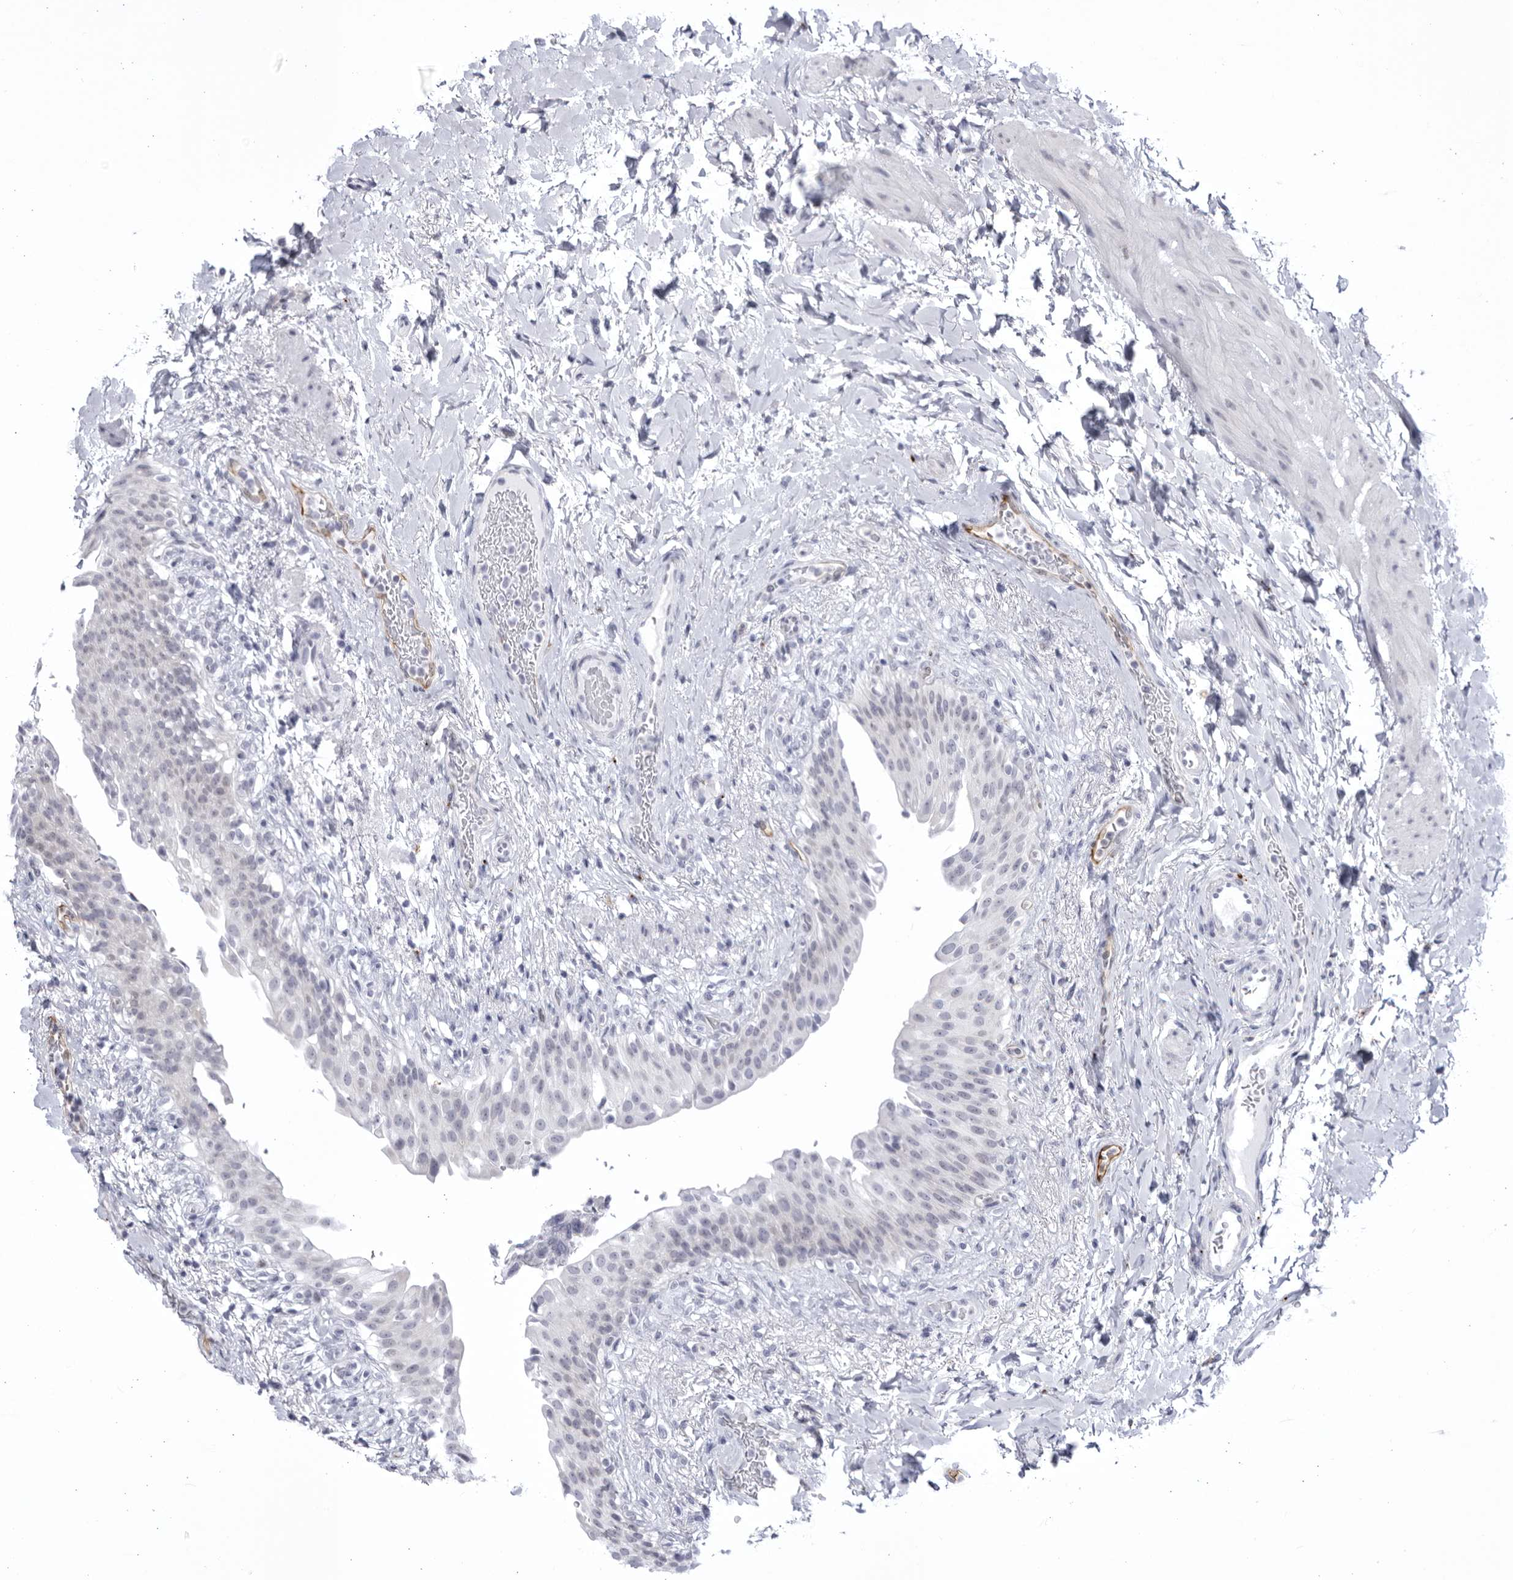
{"staining": {"intensity": "negative", "quantity": "none", "location": "none"}, "tissue": "urinary bladder", "cell_type": "Urothelial cells", "image_type": "normal", "snomed": [{"axis": "morphology", "description": "Normal tissue, NOS"}, {"axis": "topography", "description": "Urinary bladder"}], "caption": "A histopathology image of human urinary bladder is negative for staining in urothelial cells. Nuclei are stained in blue.", "gene": "CCDC181", "patient": {"sex": "female", "age": 60}}